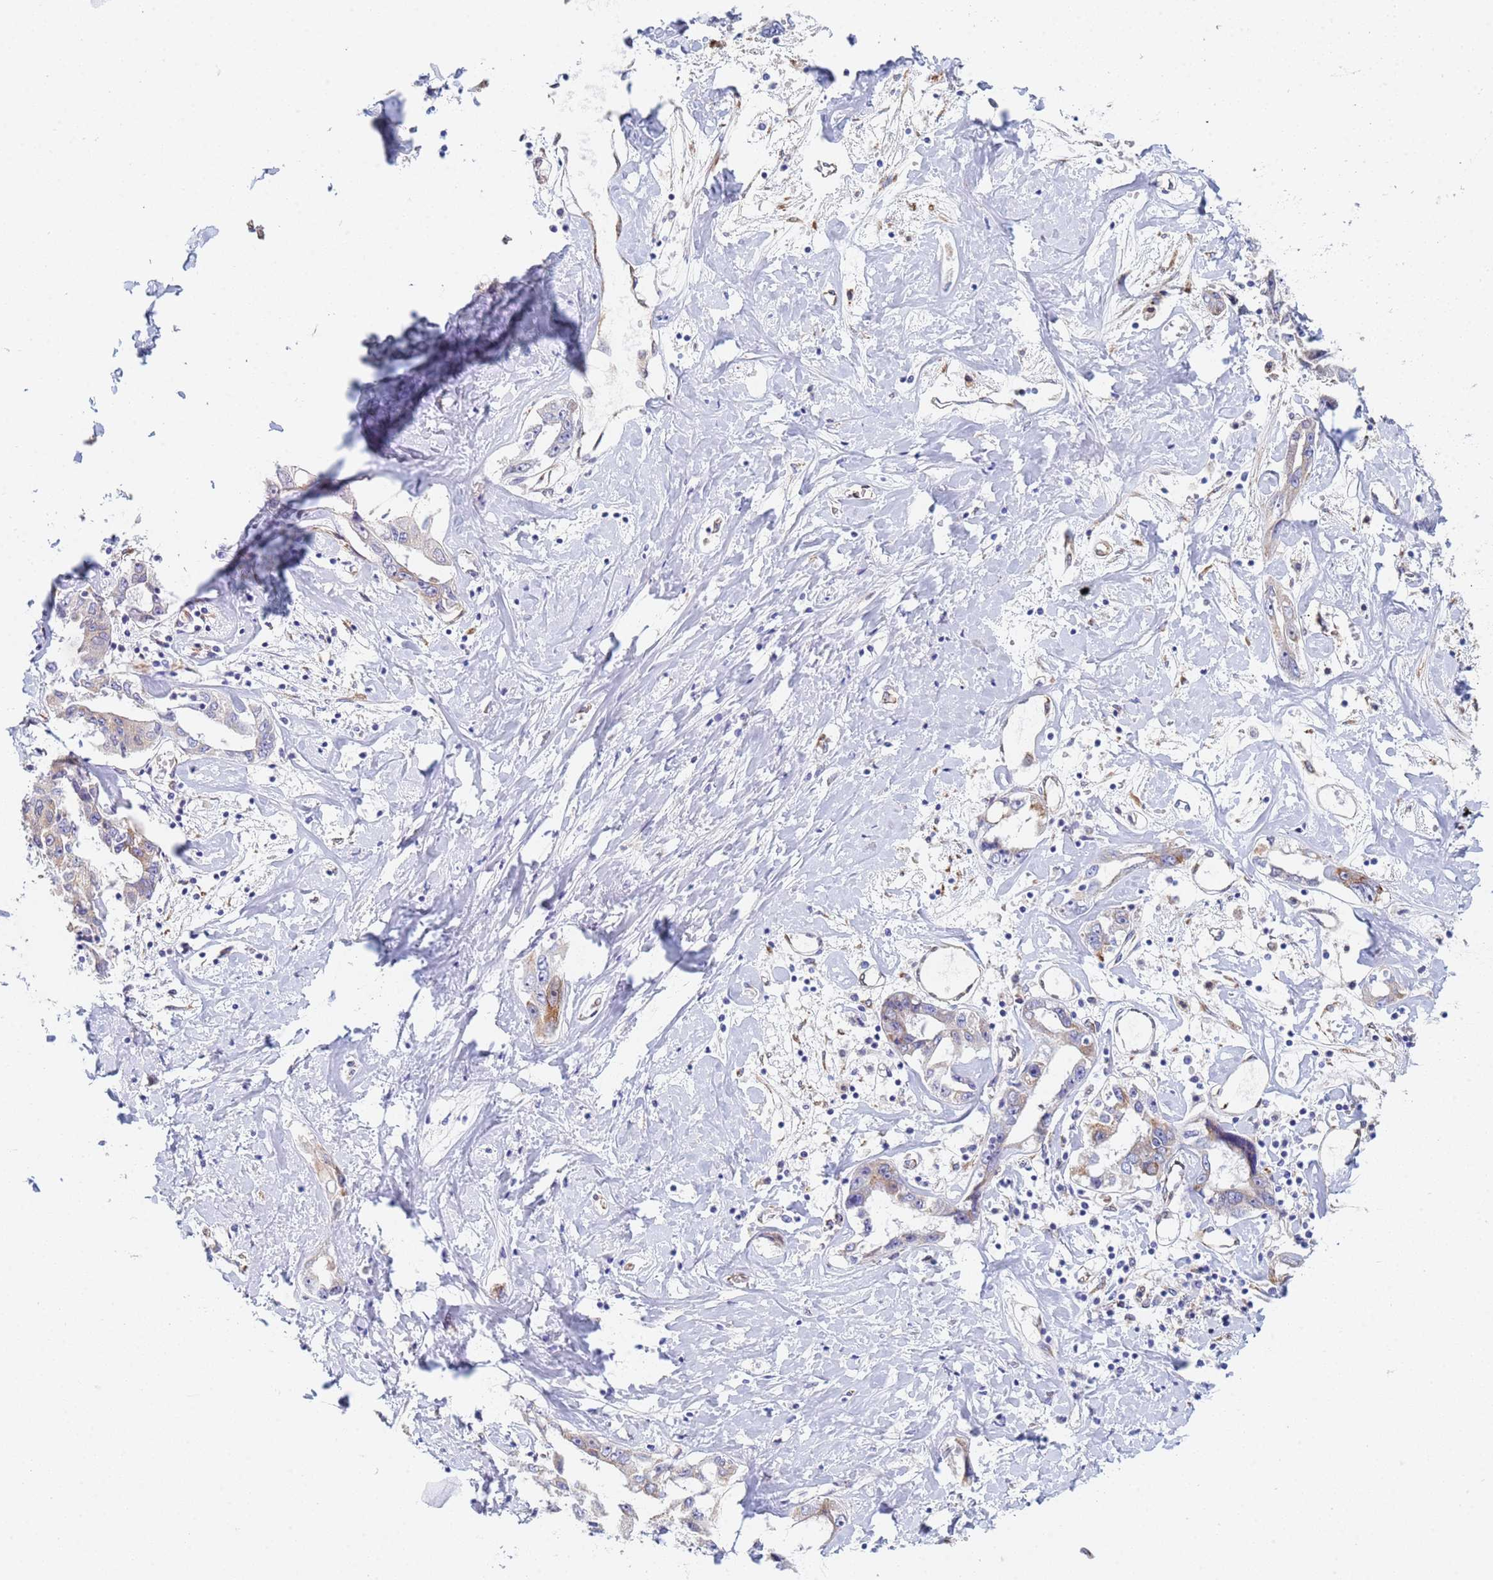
{"staining": {"intensity": "weak", "quantity": "<25%", "location": "cytoplasmic/membranous"}, "tissue": "liver cancer", "cell_type": "Tumor cells", "image_type": "cancer", "snomed": [{"axis": "morphology", "description": "Cholangiocarcinoma"}, {"axis": "topography", "description": "Liver"}], "caption": "Liver cancer (cholangiocarcinoma) was stained to show a protein in brown. There is no significant staining in tumor cells. The staining is performed using DAB (3,3'-diaminobenzidine) brown chromogen with nuclei counter-stained in using hematoxylin.", "gene": "GDAP2", "patient": {"sex": "male", "age": 59}}